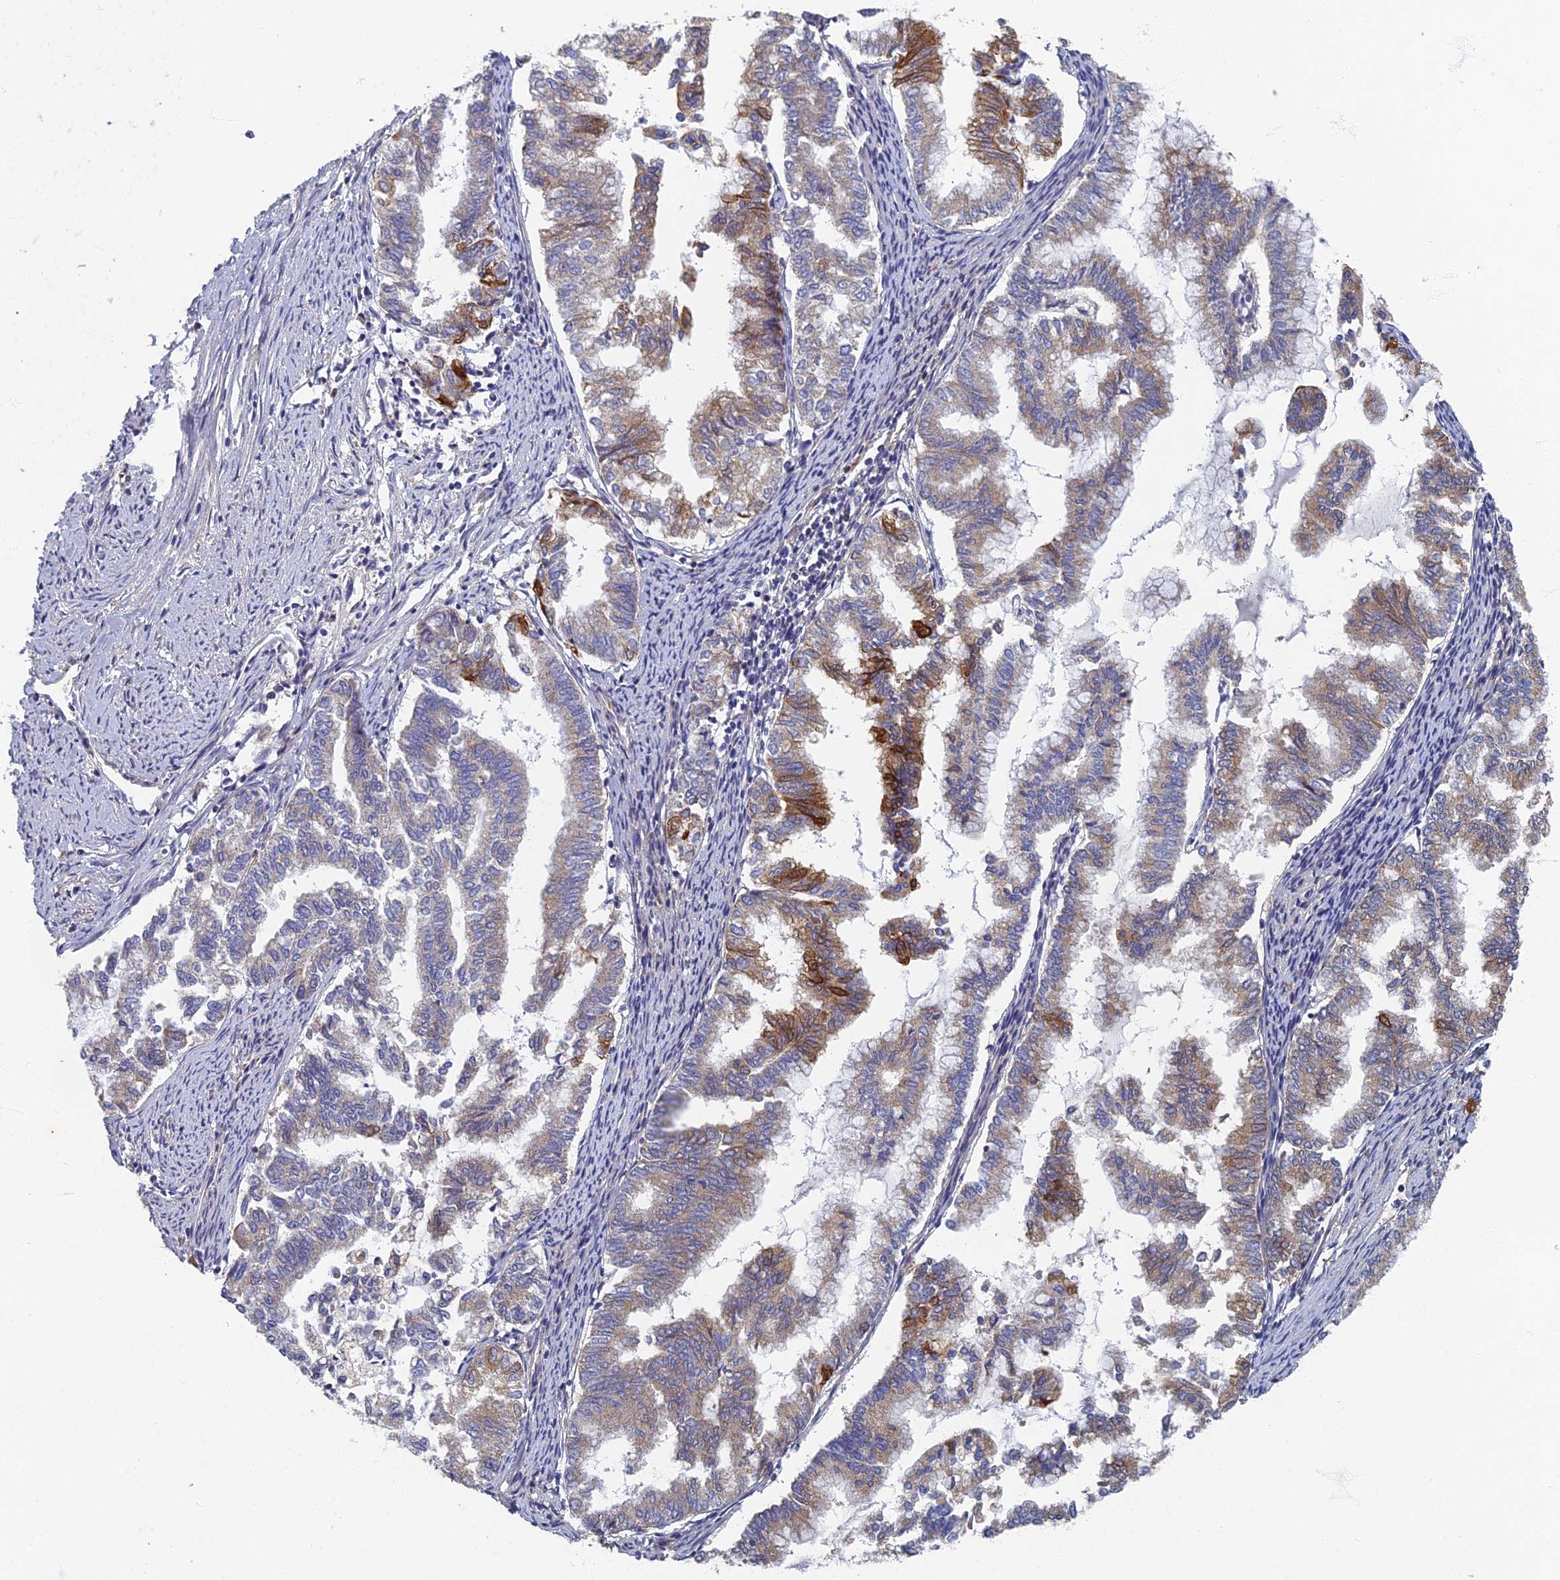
{"staining": {"intensity": "moderate", "quantity": "<25%", "location": "cytoplasmic/membranous"}, "tissue": "endometrial cancer", "cell_type": "Tumor cells", "image_type": "cancer", "snomed": [{"axis": "morphology", "description": "Adenocarcinoma, NOS"}, {"axis": "topography", "description": "Endometrium"}], "caption": "A brown stain labels moderate cytoplasmic/membranous positivity of a protein in endometrial cancer tumor cells. The staining was performed using DAB (3,3'-diaminobenzidine) to visualize the protein expression in brown, while the nuclei were stained in blue with hematoxylin (Magnification: 20x).", "gene": "RNASEK", "patient": {"sex": "female", "age": 79}}